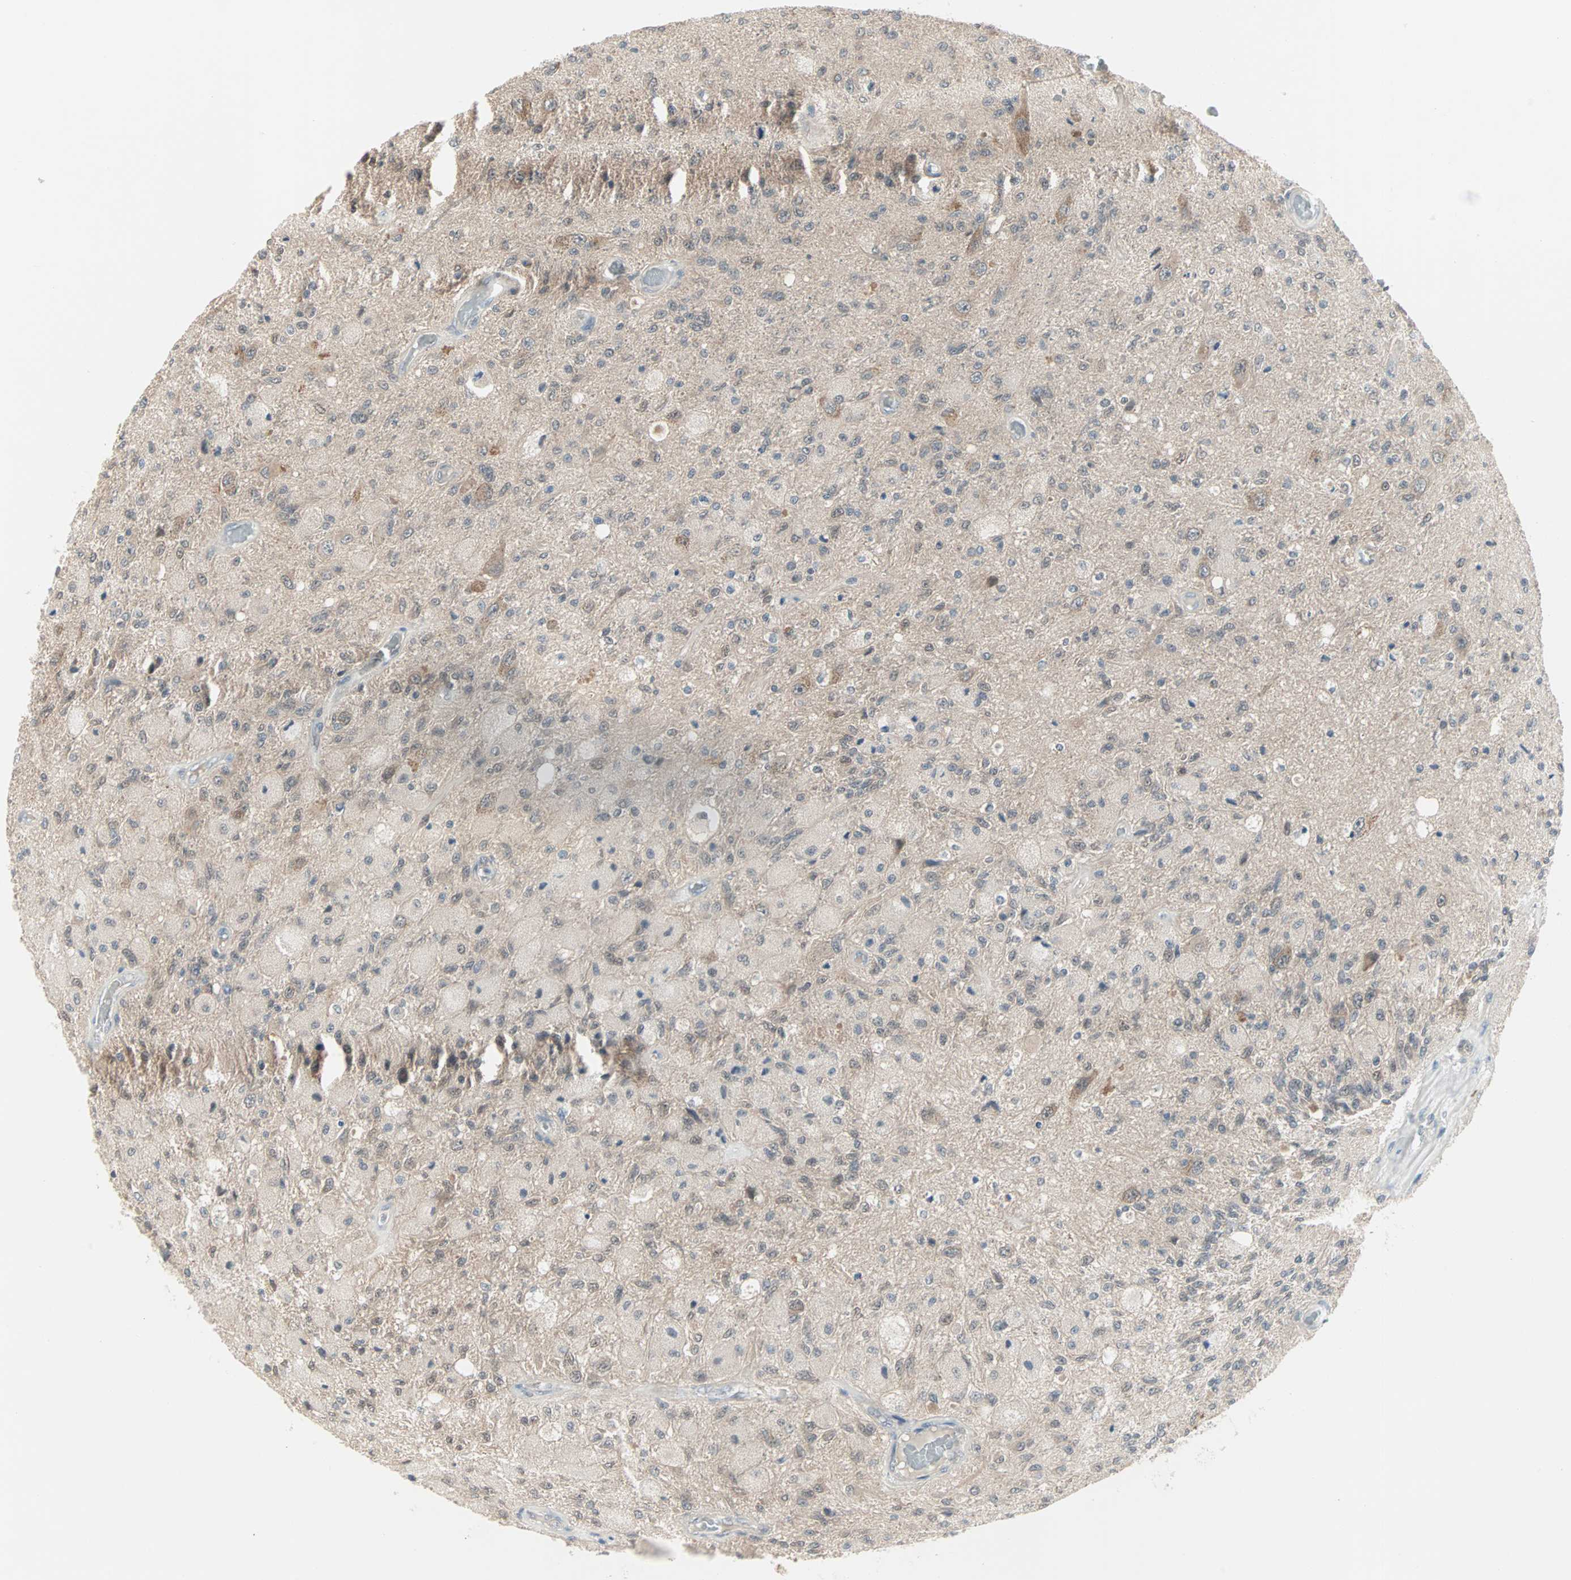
{"staining": {"intensity": "negative", "quantity": "none", "location": "none"}, "tissue": "glioma", "cell_type": "Tumor cells", "image_type": "cancer", "snomed": [{"axis": "morphology", "description": "Normal tissue, NOS"}, {"axis": "morphology", "description": "Glioma, malignant, High grade"}, {"axis": "topography", "description": "Cerebral cortex"}], "caption": "Protein analysis of high-grade glioma (malignant) demonstrates no significant staining in tumor cells.", "gene": "PTPA", "patient": {"sex": "male", "age": 77}}